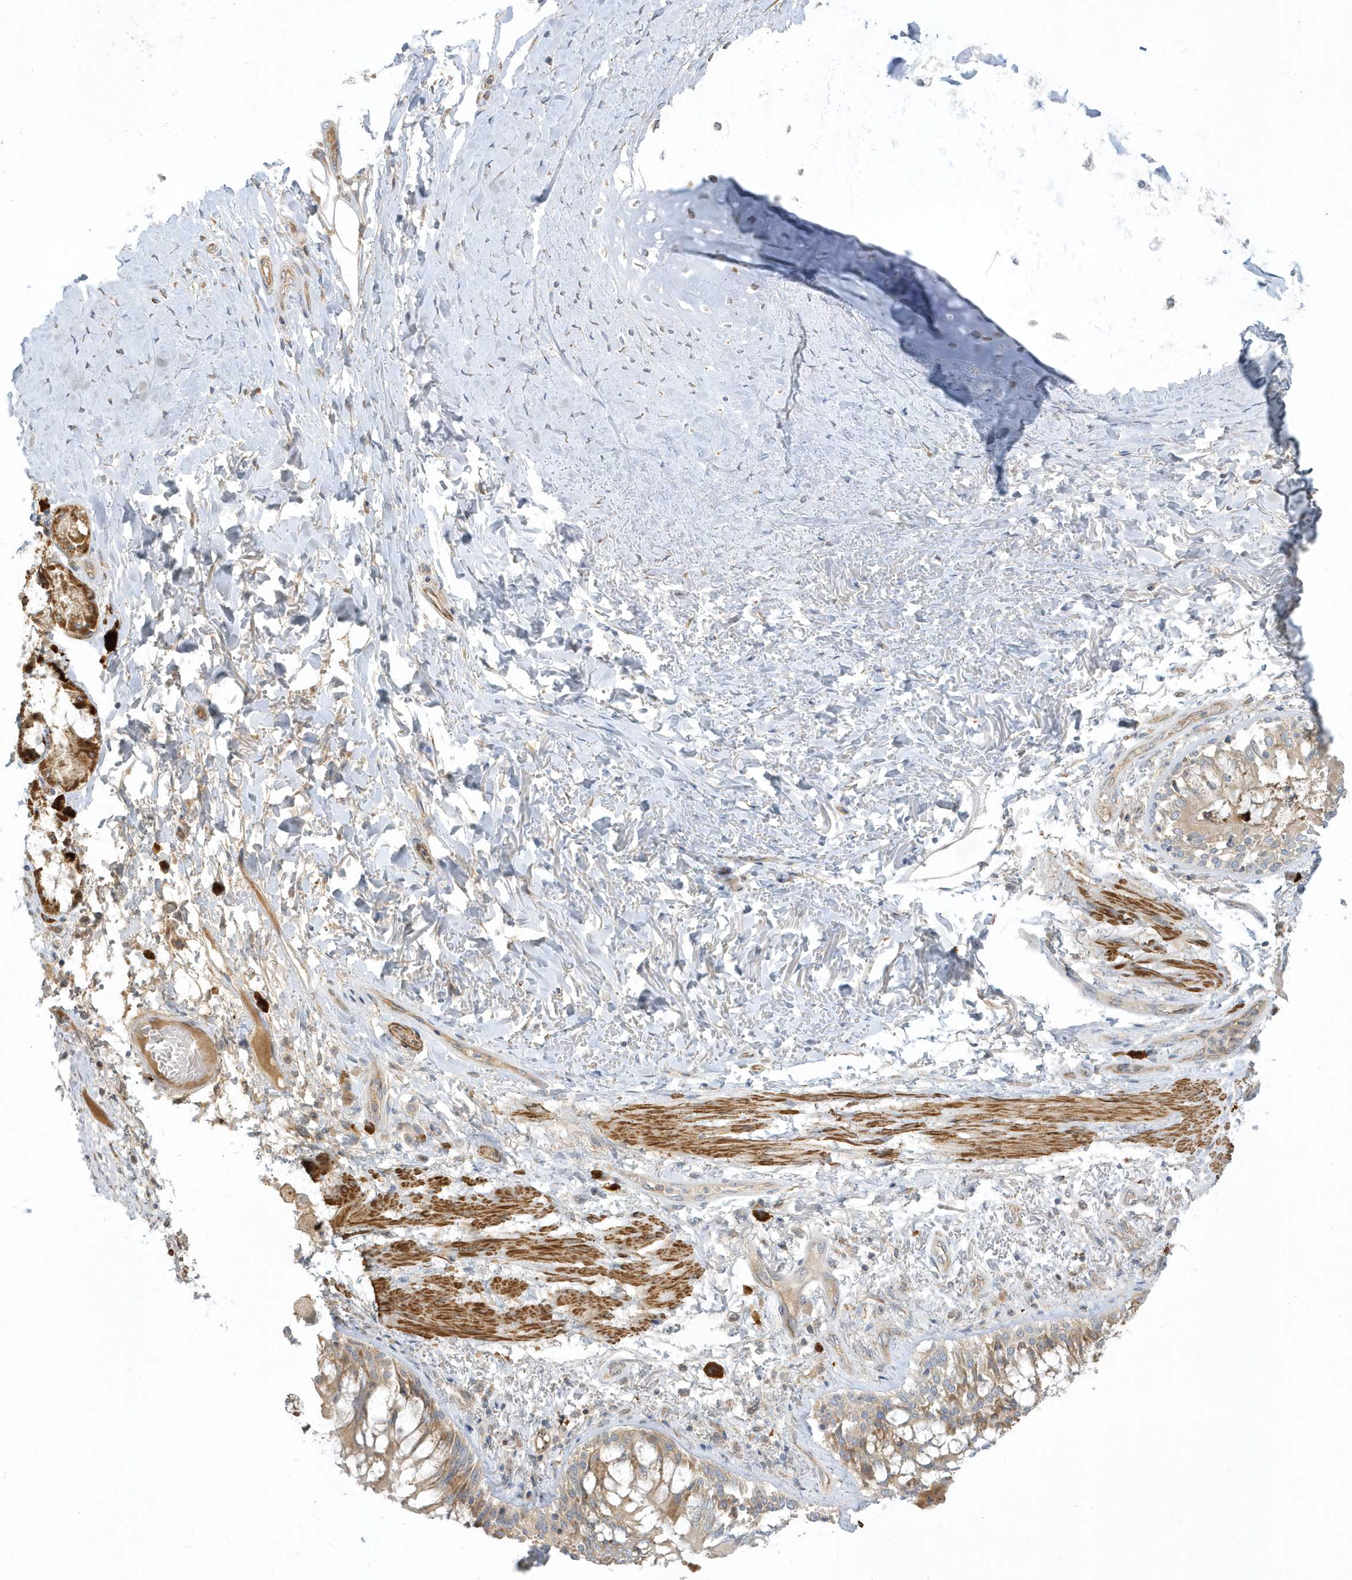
{"staining": {"intensity": "negative", "quantity": "none", "location": "none"}, "tissue": "adipose tissue", "cell_type": "Adipocytes", "image_type": "normal", "snomed": [{"axis": "morphology", "description": "Normal tissue, NOS"}, {"axis": "topography", "description": "Cartilage tissue"}, {"axis": "topography", "description": "Bronchus"}, {"axis": "topography", "description": "Lung"}, {"axis": "topography", "description": "Peripheral nerve tissue"}], "caption": "DAB (3,3'-diaminobenzidine) immunohistochemical staining of benign human adipose tissue reveals no significant positivity in adipocytes.", "gene": "THADA", "patient": {"sex": "female", "age": 49}}